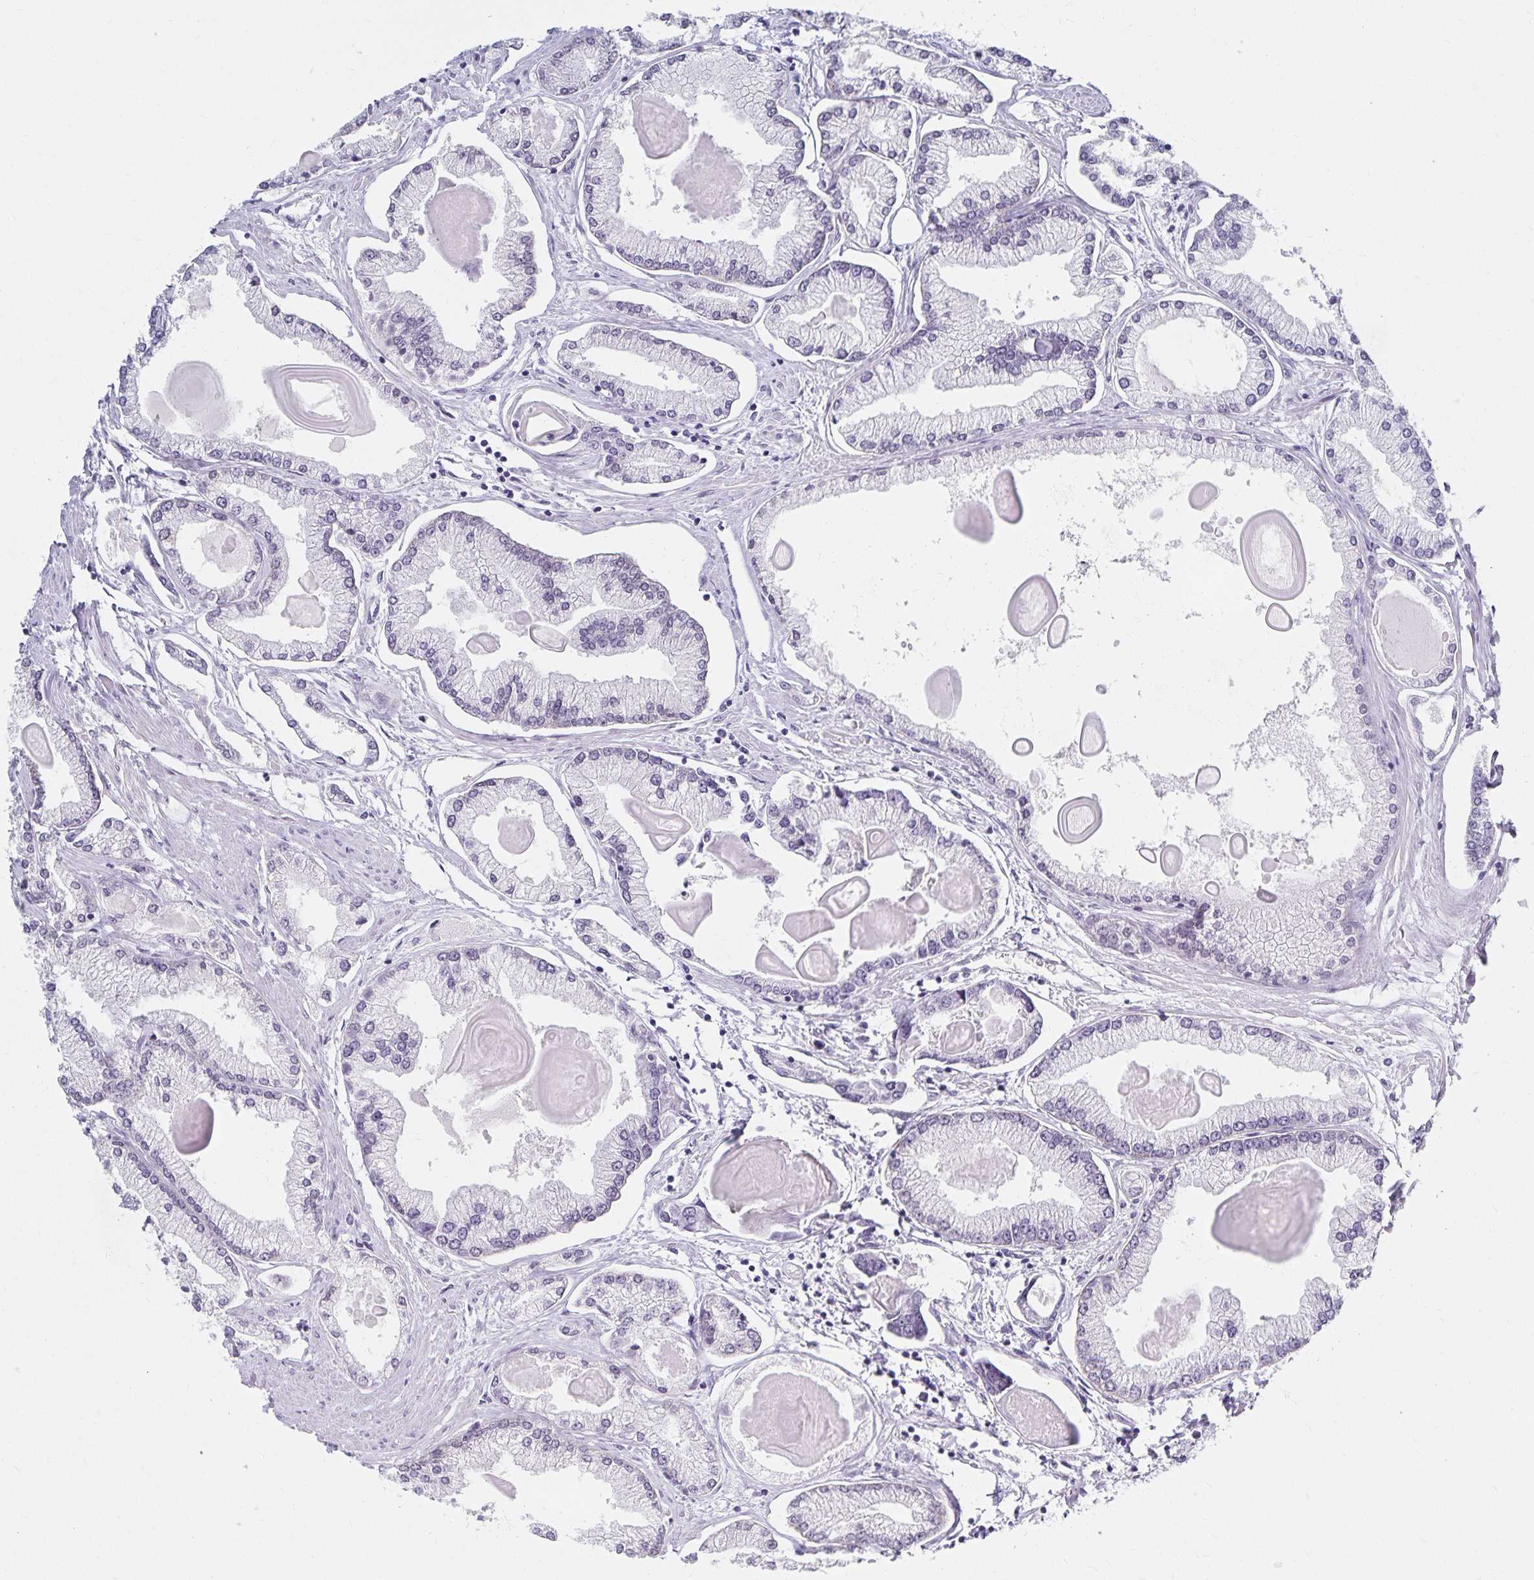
{"staining": {"intensity": "negative", "quantity": "none", "location": "none"}, "tissue": "prostate cancer", "cell_type": "Tumor cells", "image_type": "cancer", "snomed": [{"axis": "morphology", "description": "Adenocarcinoma, High grade"}, {"axis": "topography", "description": "Prostate"}], "caption": "Photomicrograph shows no significant protein positivity in tumor cells of prostate adenocarcinoma (high-grade).", "gene": "C20orf85", "patient": {"sex": "male", "age": 68}}